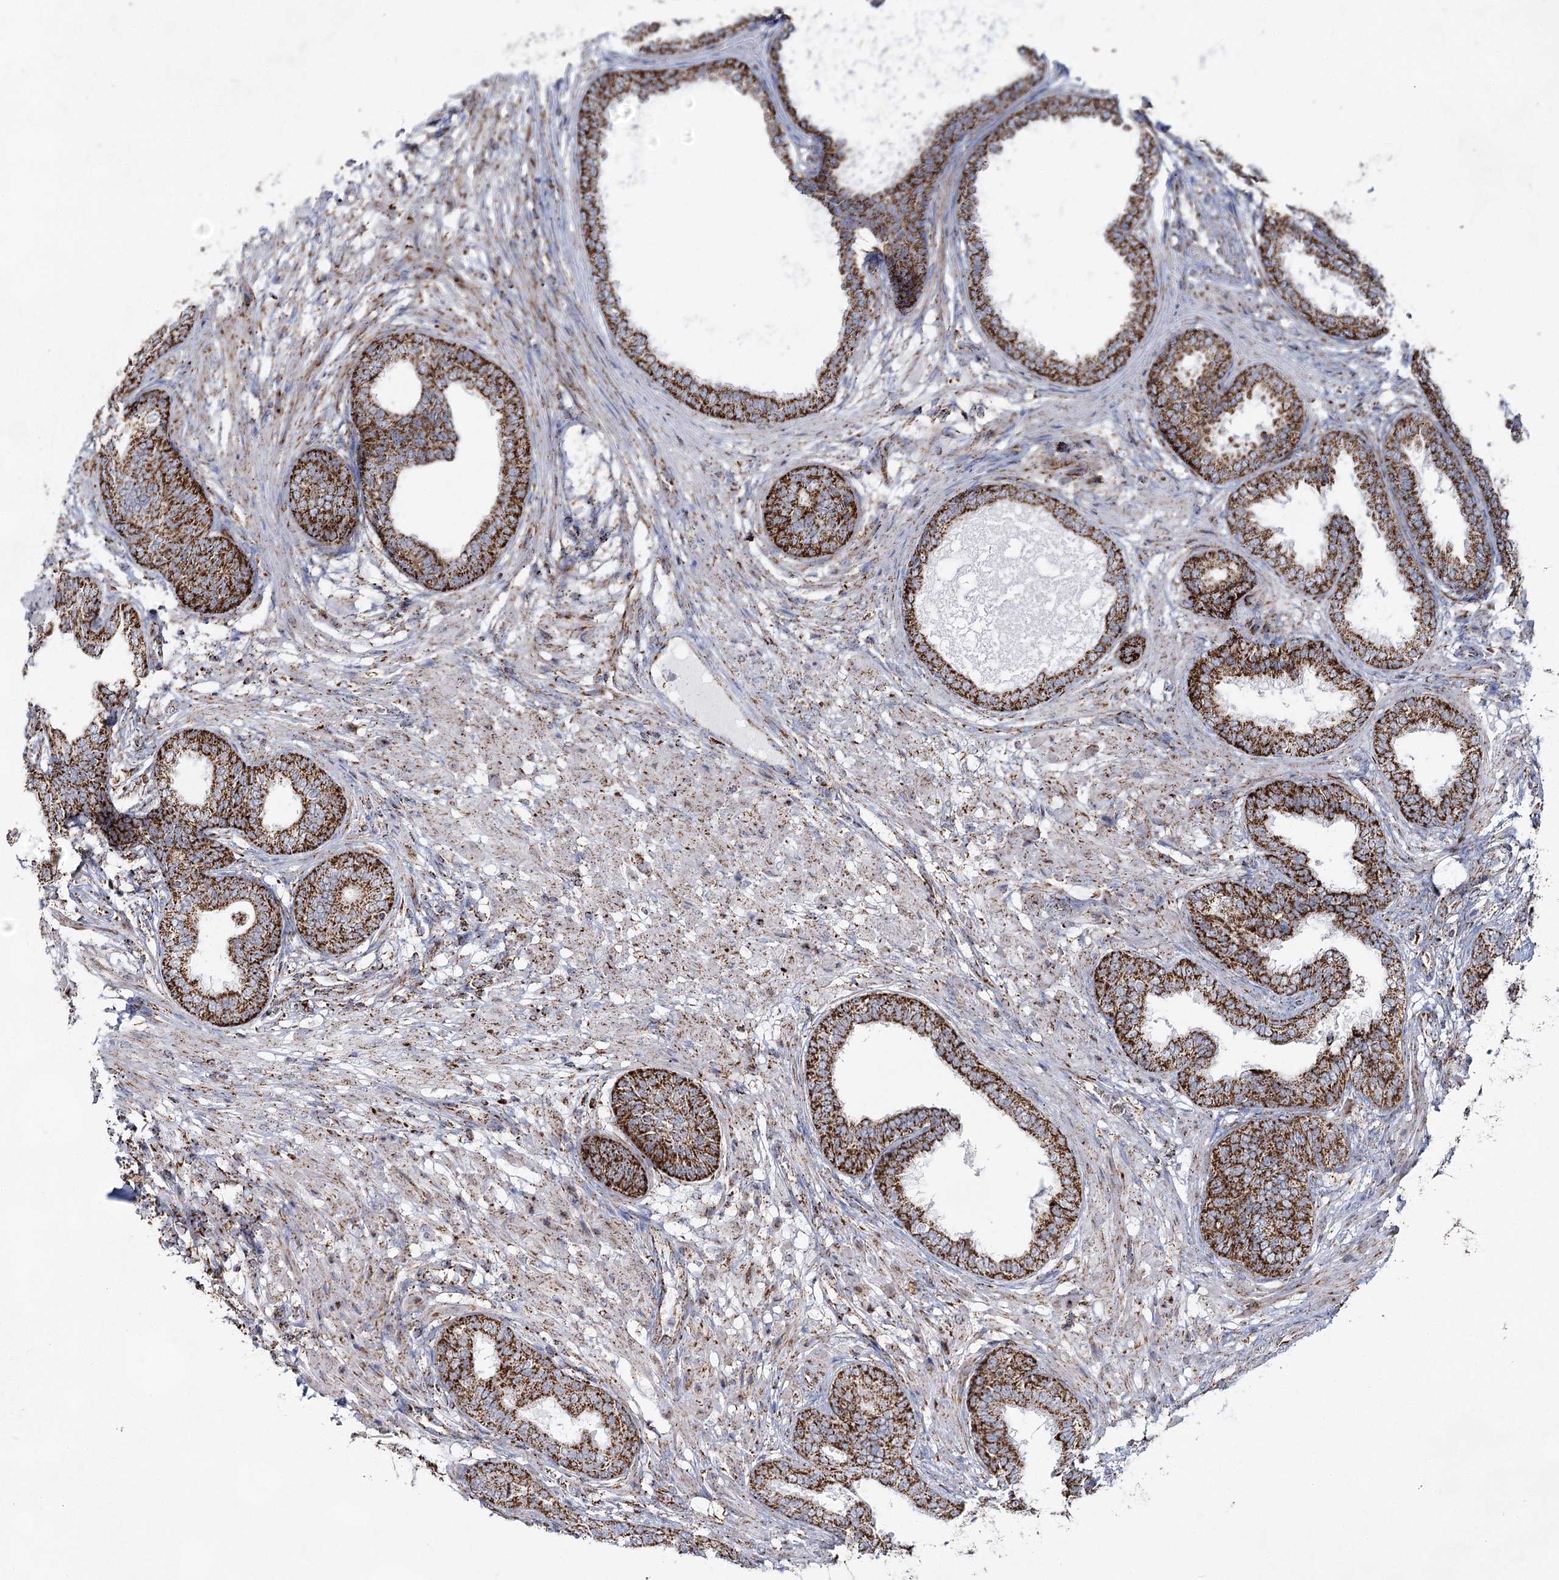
{"staining": {"intensity": "strong", "quantity": ">75%", "location": "cytoplasmic/membranous"}, "tissue": "prostate", "cell_type": "Glandular cells", "image_type": "normal", "snomed": [{"axis": "morphology", "description": "Normal tissue, NOS"}, {"axis": "topography", "description": "Prostate"}], "caption": "Unremarkable prostate was stained to show a protein in brown. There is high levels of strong cytoplasmic/membranous positivity in about >75% of glandular cells.", "gene": "CWF19L1", "patient": {"sex": "male", "age": 76}}